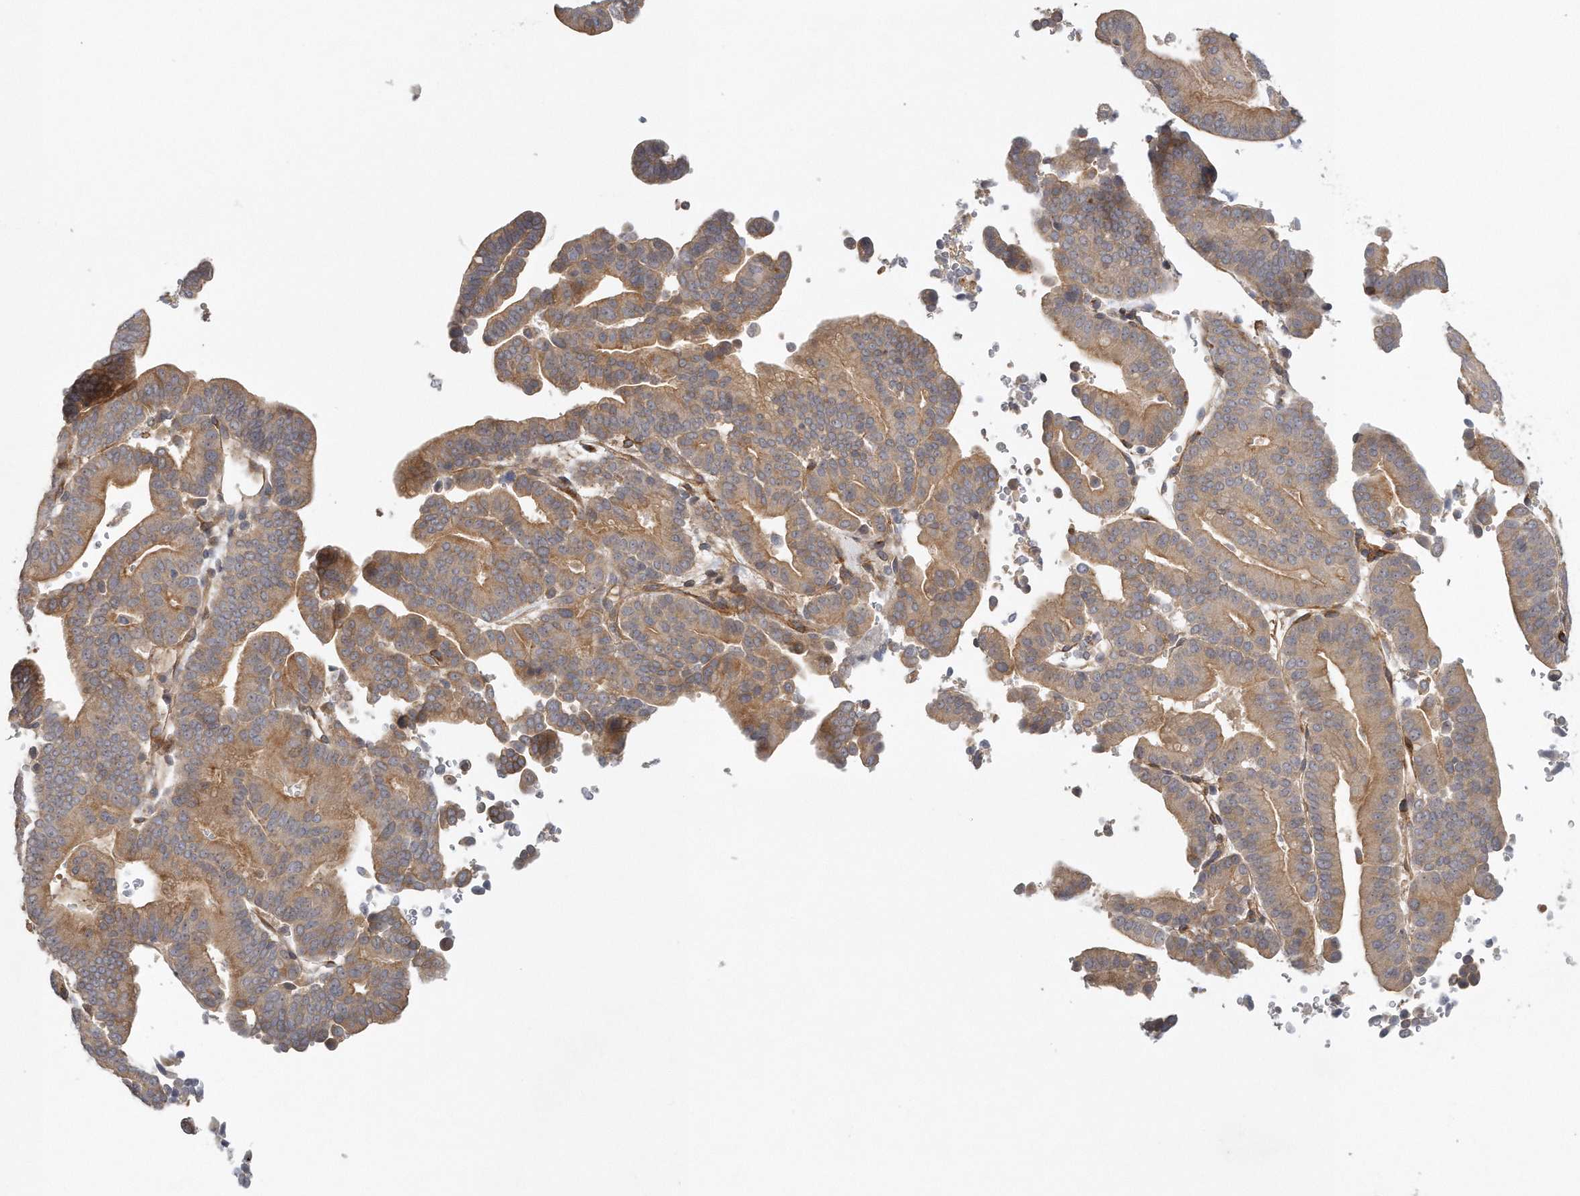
{"staining": {"intensity": "moderate", "quantity": ">75%", "location": "cytoplasmic/membranous"}, "tissue": "liver cancer", "cell_type": "Tumor cells", "image_type": "cancer", "snomed": [{"axis": "morphology", "description": "Cholangiocarcinoma"}, {"axis": "topography", "description": "Liver"}], "caption": "A micrograph showing moderate cytoplasmic/membranous expression in approximately >75% of tumor cells in cholangiocarcinoma (liver), as visualized by brown immunohistochemical staining.", "gene": "MTERF4", "patient": {"sex": "female", "age": 75}}